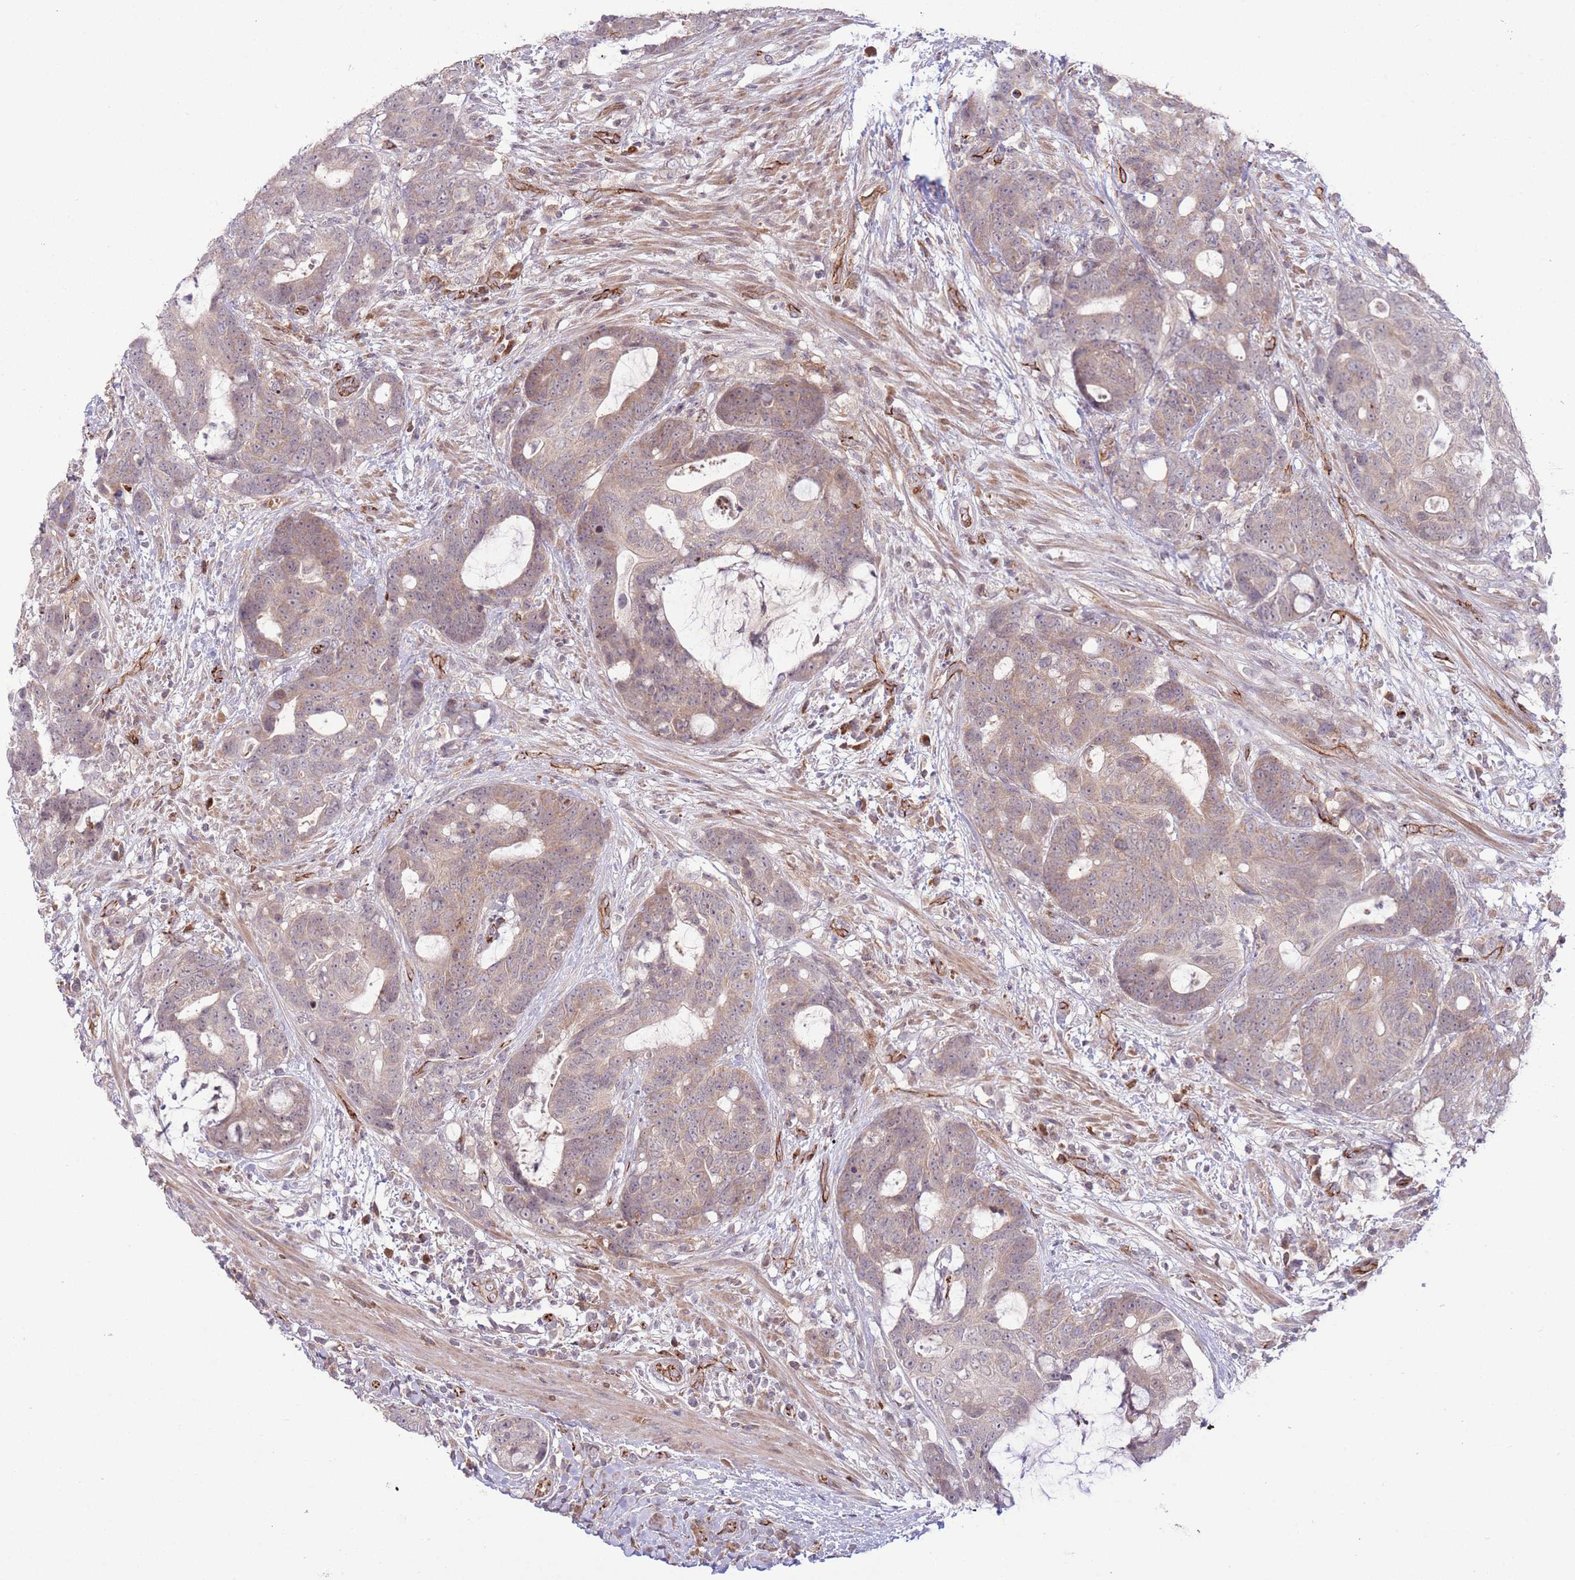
{"staining": {"intensity": "weak", "quantity": "25%-75%", "location": "cytoplasmic/membranous"}, "tissue": "colorectal cancer", "cell_type": "Tumor cells", "image_type": "cancer", "snomed": [{"axis": "morphology", "description": "Adenocarcinoma, NOS"}, {"axis": "topography", "description": "Colon"}], "caption": "This photomicrograph displays colorectal cancer stained with immunohistochemistry to label a protein in brown. The cytoplasmic/membranous of tumor cells show weak positivity for the protein. Nuclei are counter-stained blue.", "gene": "DPP10", "patient": {"sex": "female", "age": 82}}